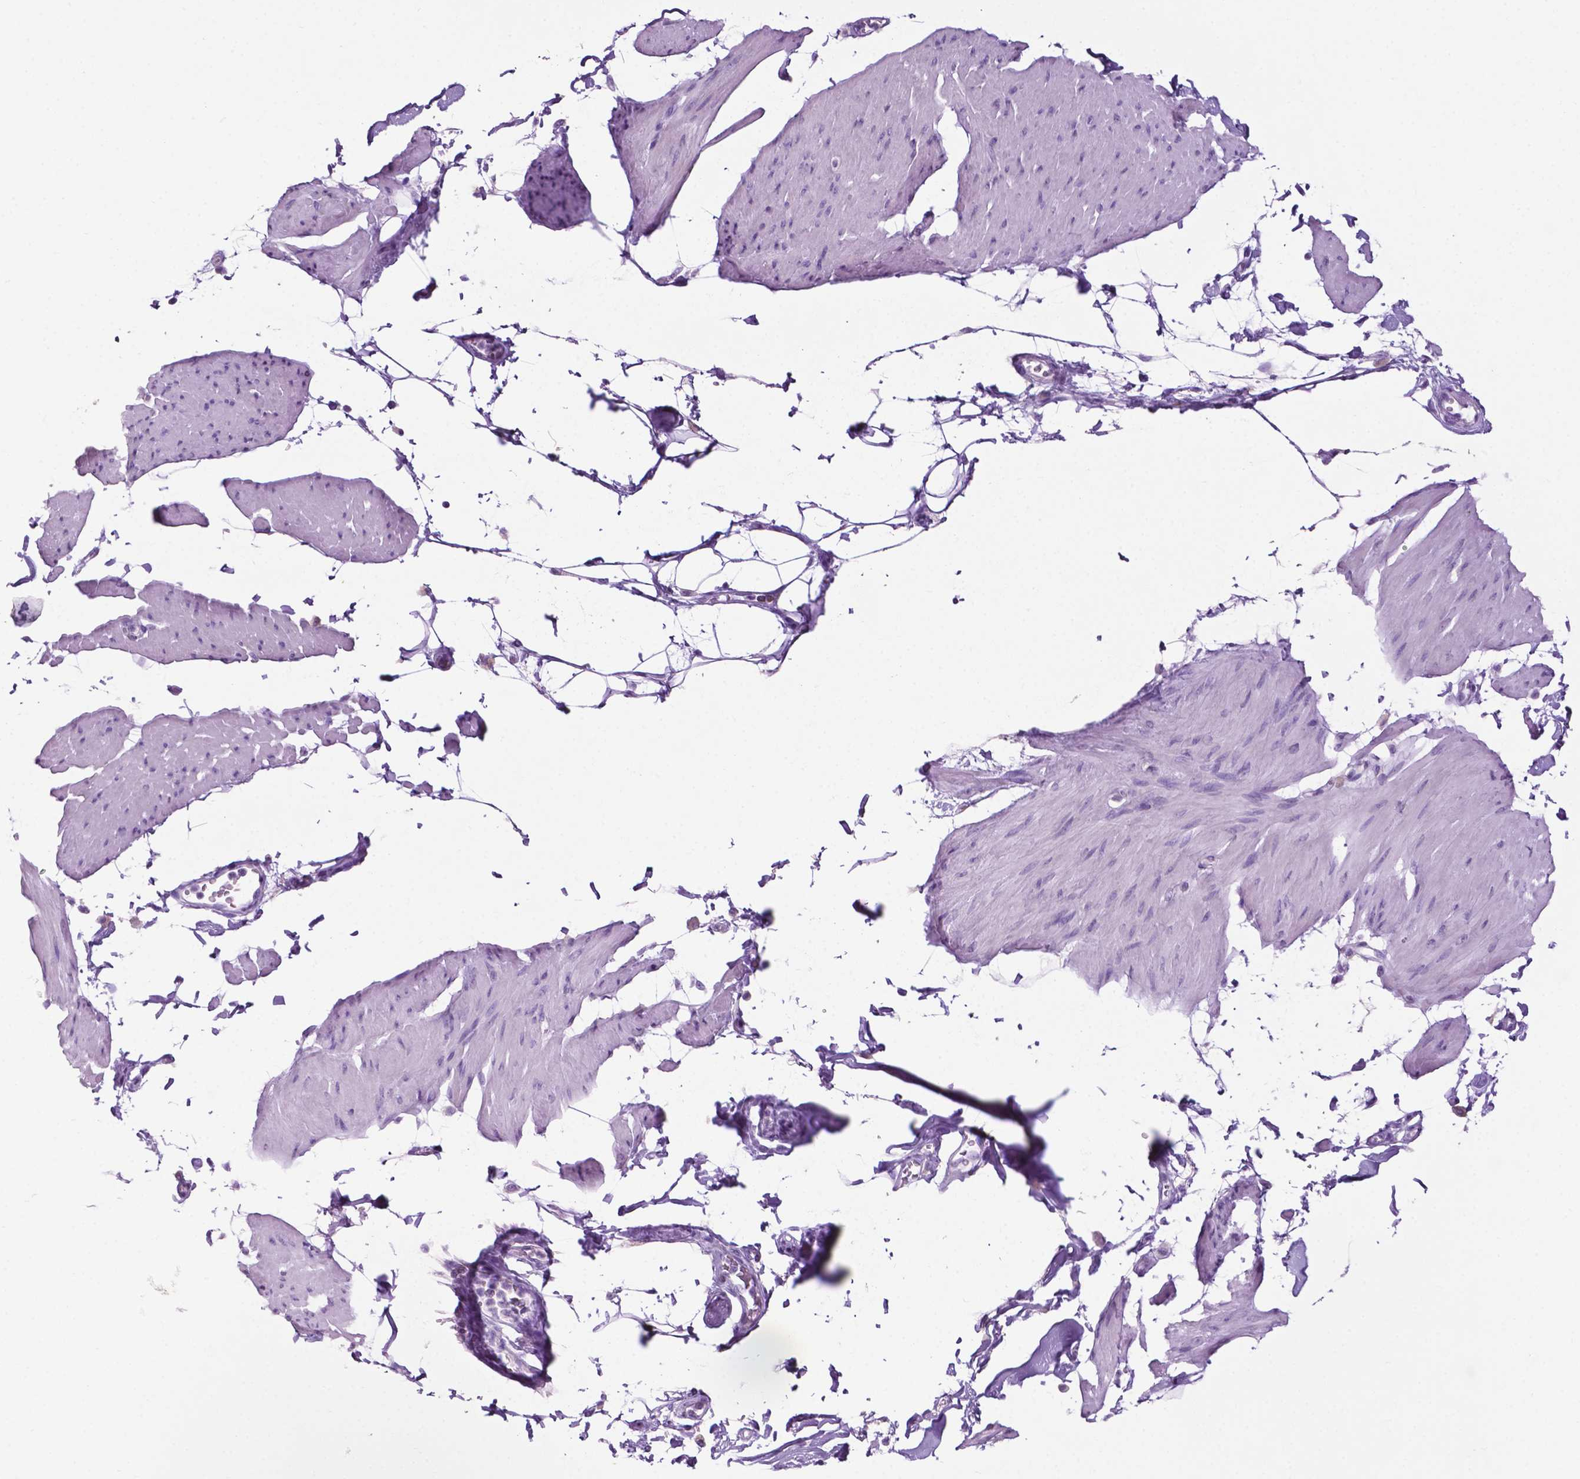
{"staining": {"intensity": "negative", "quantity": "none", "location": "none"}, "tissue": "smooth muscle", "cell_type": "Smooth muscle cells", "image_type": "normal", "snomed": [{"axis": "morphology", "description": "Normal tissue, NOS"}, {"axis": "topography", "description": "Adipose tissue"}, {"axis": "topography", "description": "Smooth muscle"}, {"axis": "topography", "description": "Peripheral nerve tissue"}], "caption": "High magnification brightfield microscopy of unremarkable smooth muscle stained with DAB (brown) and counterstained with hematoxylin (blue): smooth muscle cells show no significant staining. Brightfield microscopy of immunohistochemistry (IHC) stained with DAB (3,3'-diaminobenzidine) (brown) and hematoxylin (blue), captured at high magnification.", "gene": "PHGR1", "patient": {"sex": "male", "age": 83}}